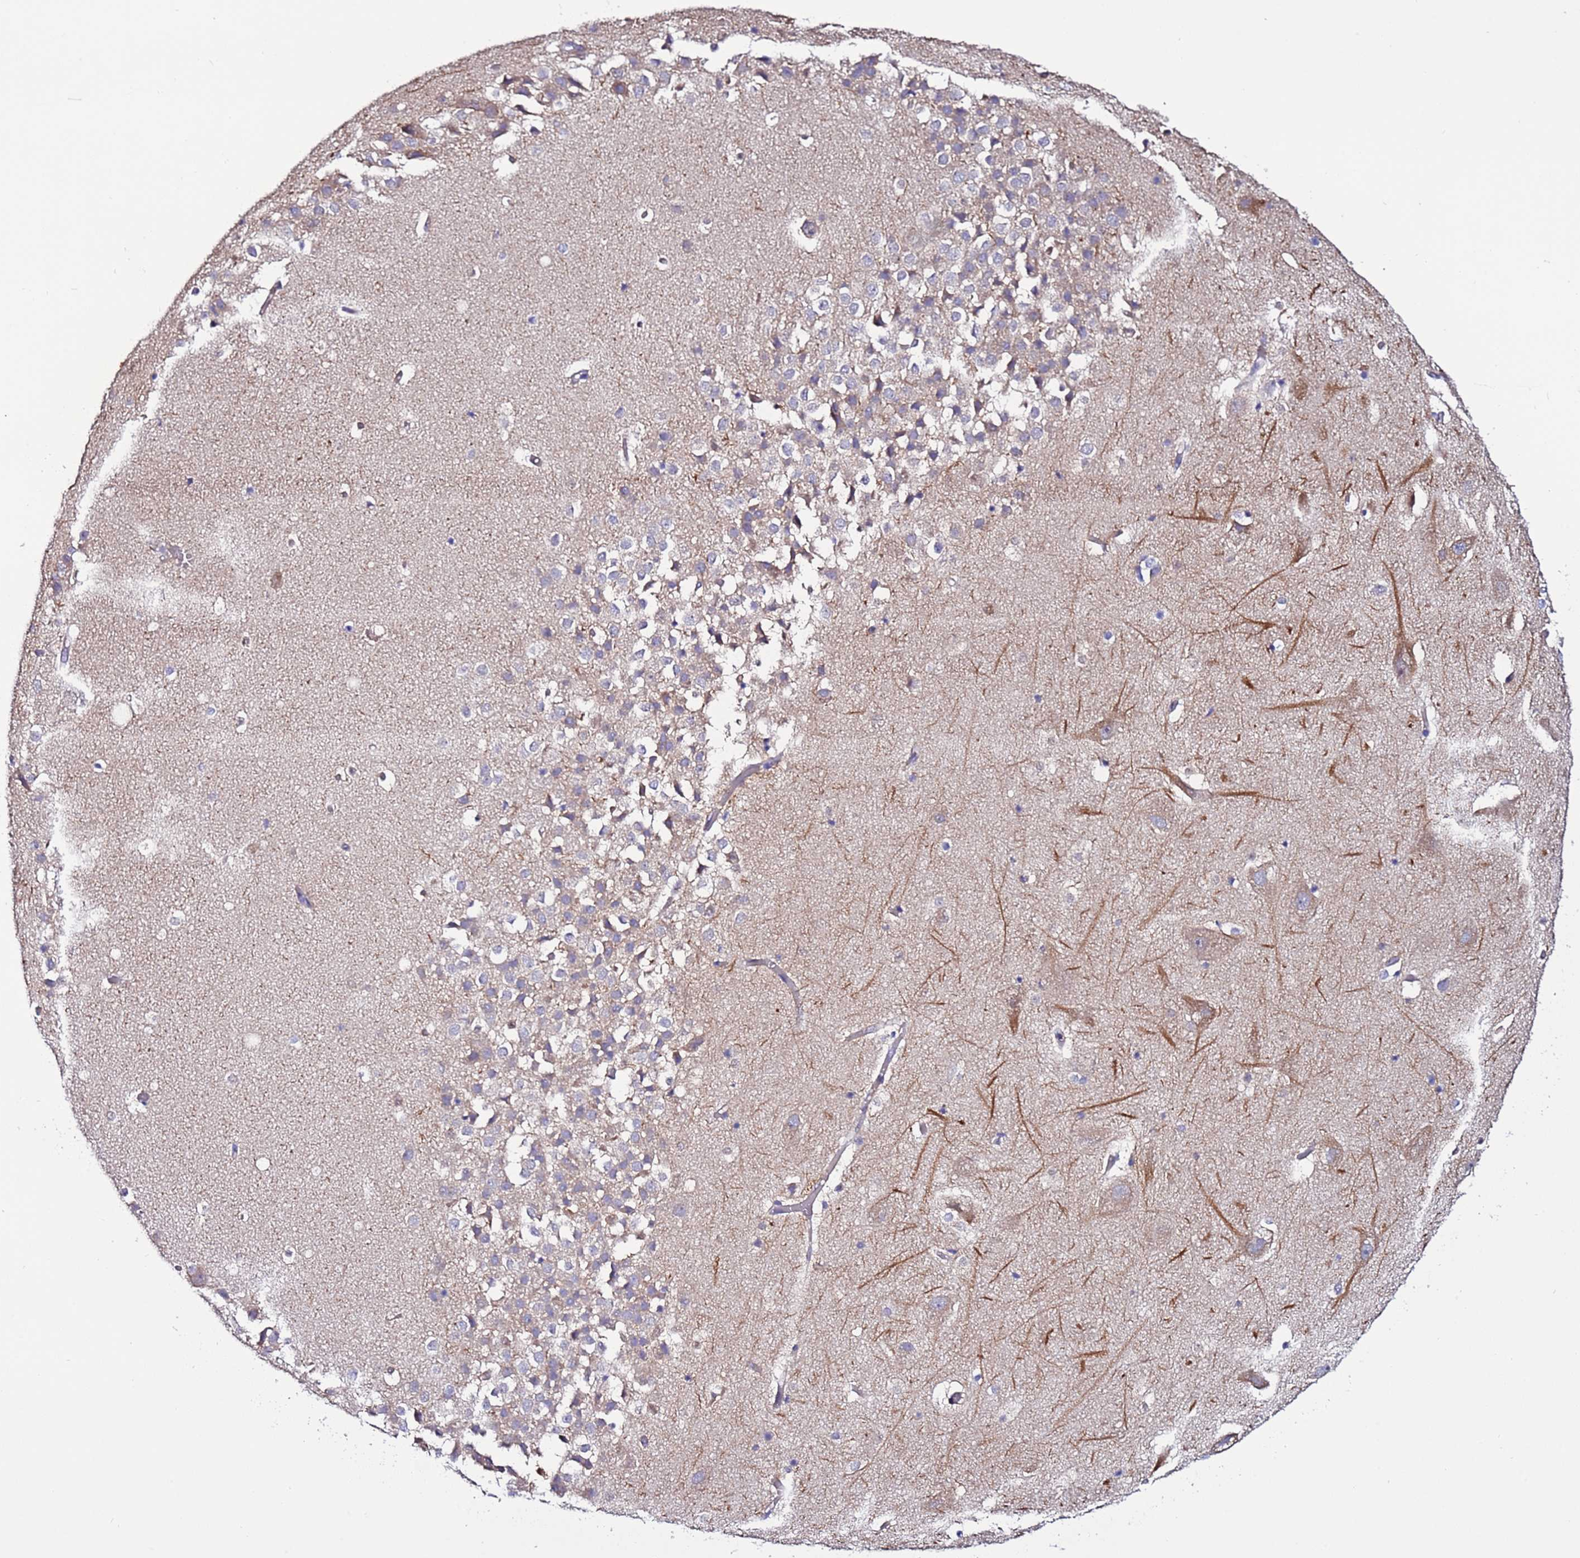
{"staining": {"intensity": "negative", "quantity": "none", "location": "none"}, "tissue": "hippocampus", "cell_type": "Glial cells", "image_type": "normal", "snomed": [{"axis": "morphology", "description": "Normal tissue, NOS"}, {"axis": "topography", "description": "Hippocampus"}], "caption": "Immunohistochemical staining of benign human hippocampus demonstrates no significant expression in glial cells. (DAB (3,3'-diaminobenzidine) immunohistochemistry, high magnification).", "gene": "SPCS1", "patient": {"sex": "female", "age": 52}}